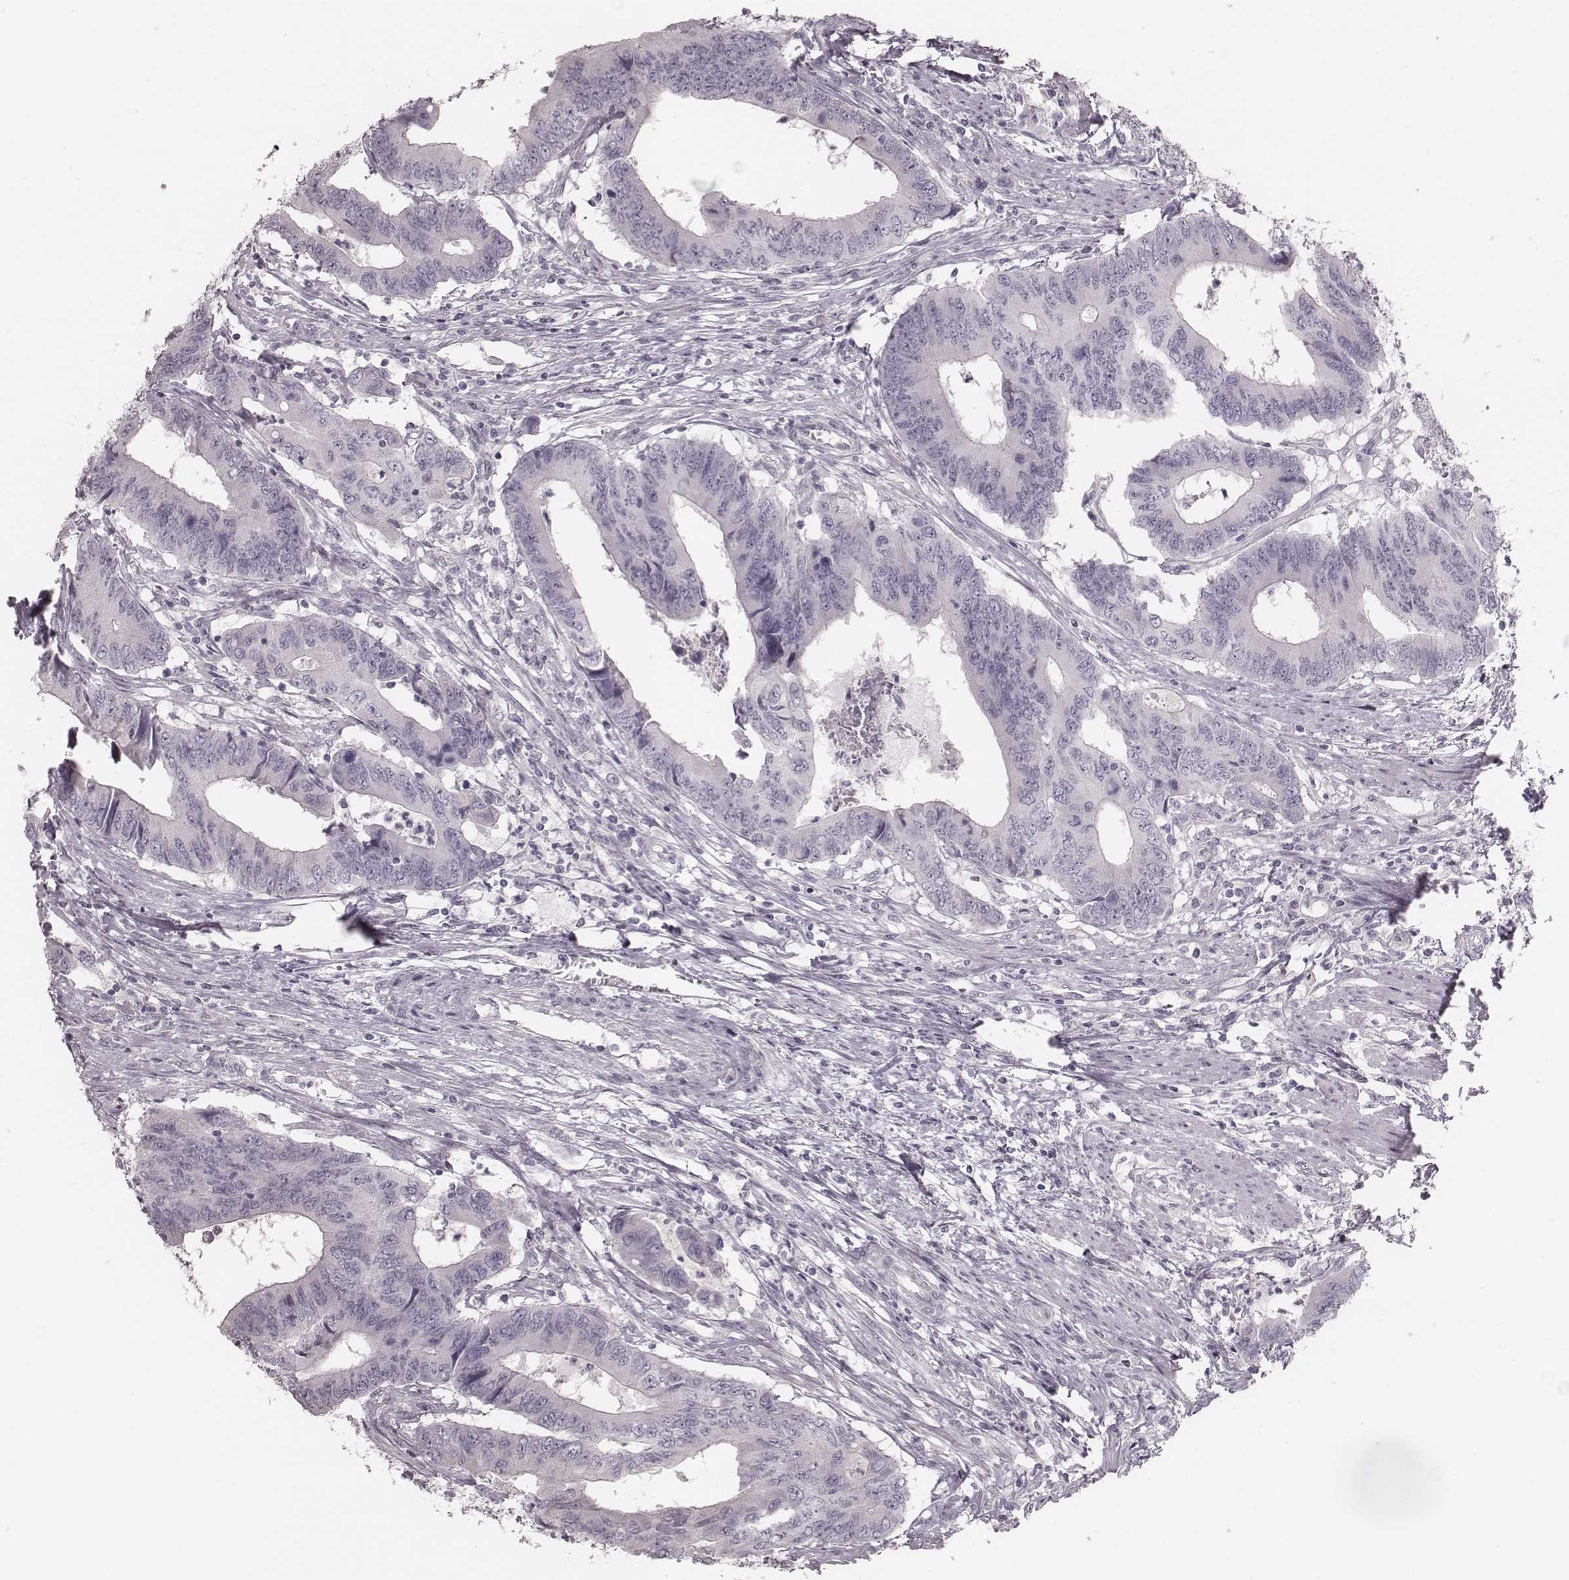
{"staining": {"intensity": "negative", "quantity": "none", "location": "none"}, "tissue": "colorectal cancer", "cell_type": "Tumor cells", "image_type": "cancer", "snomed": [{"axis": "morphology", "description": "Adenocarcinoma, NOS"}, {"axis": "topography", "description": "Colon"}], "caption": "DAB (3,3'-diaminobenzidine) immunohistochemical staining of colorectal cancer (adenocarcinoma) demonstrates no significant expression in tumor cells. (Brightfield microscopy of DAB immunohistochemistry at high magnification).", "gene": "ZP4", "patient": {"sex": "male", "age": 53}}